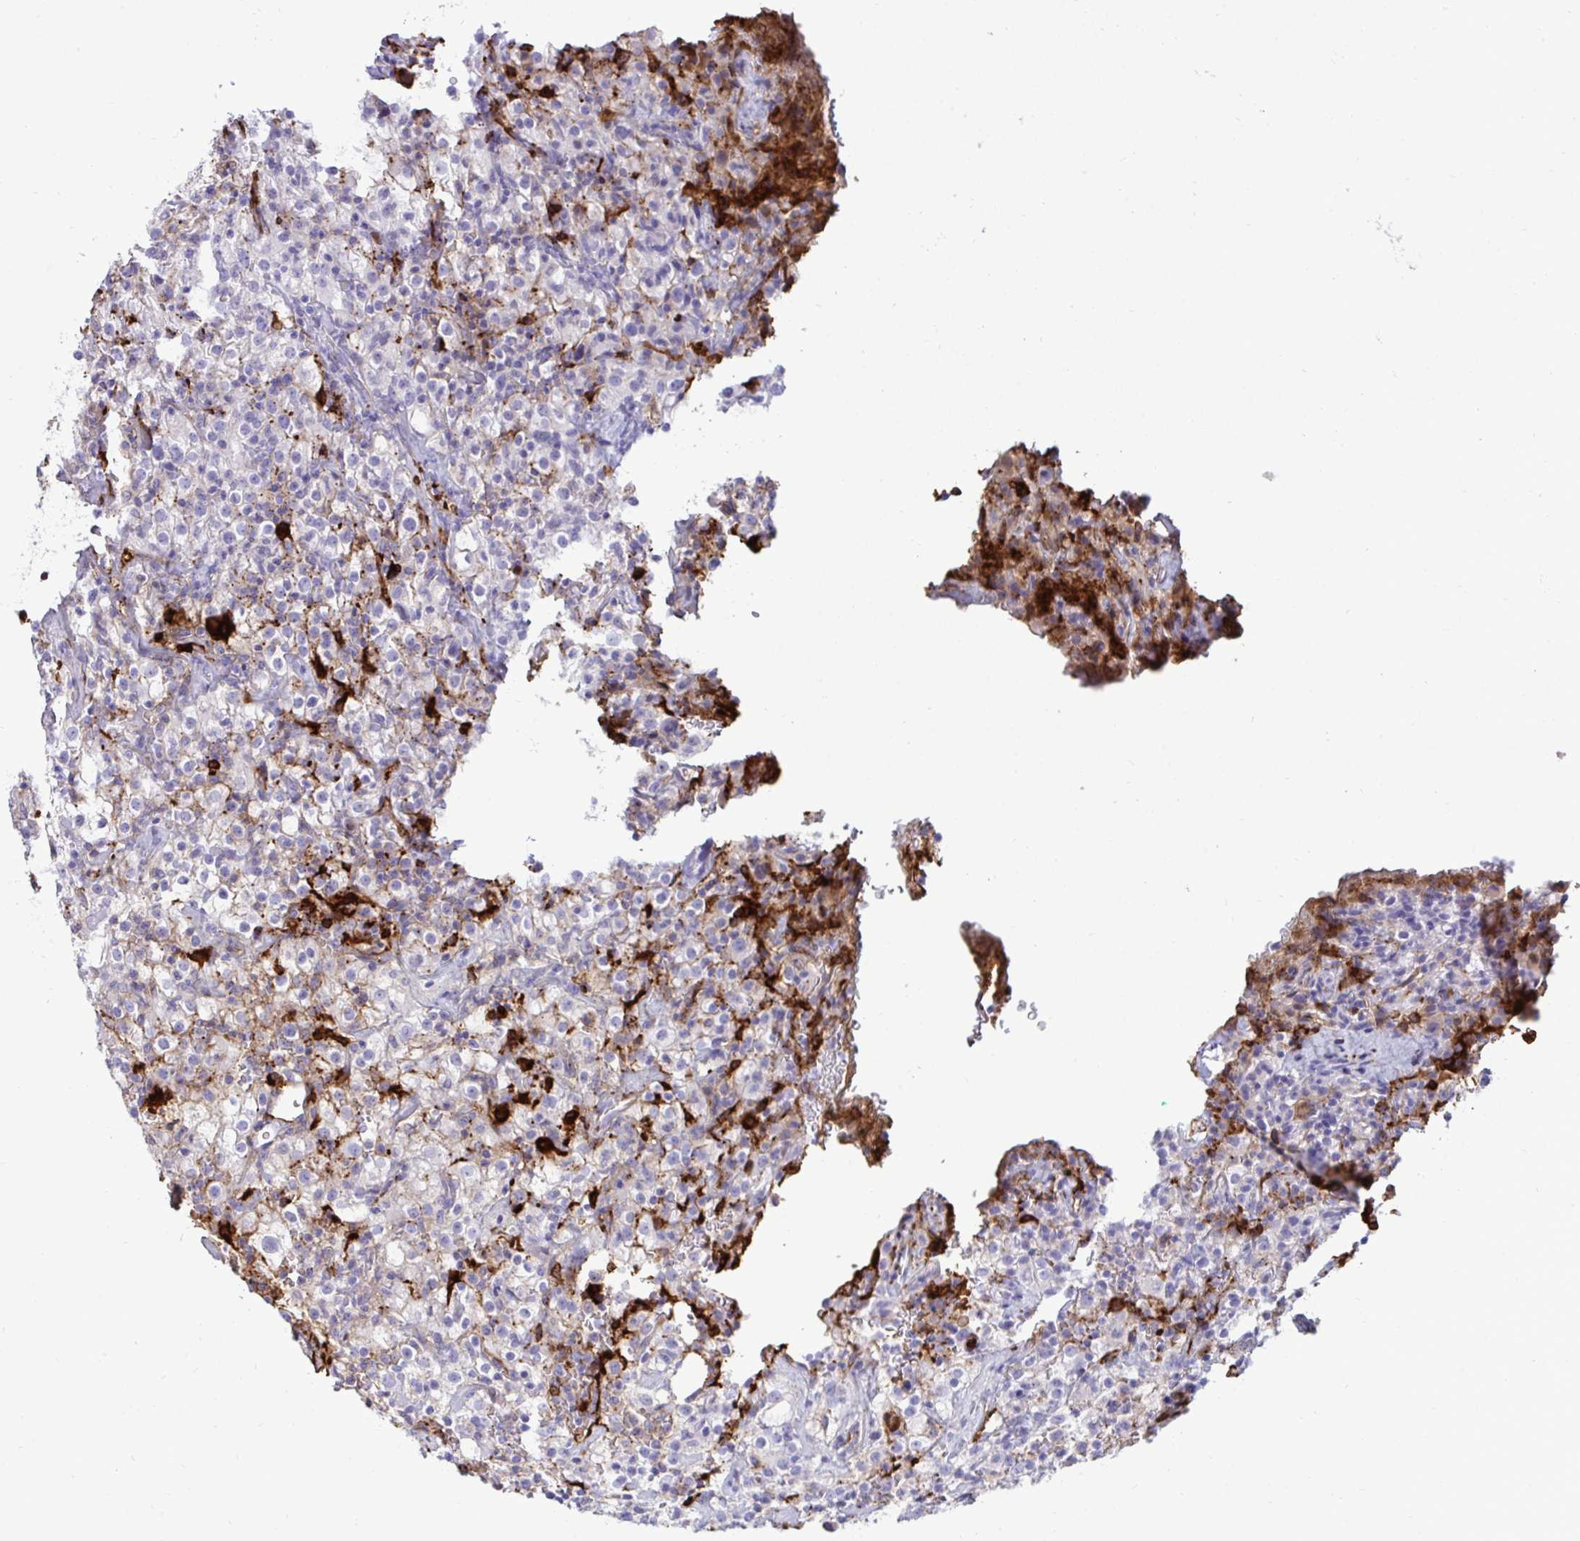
{"staining": {"intensity": "negative", "quantity": "none", "location": "none"}, "tissue": "renal cancer", "cell_type": "Tumor cells", "image_type": "cancer", "snomed": [{"axis": "morphology", "description": "Adenocarcinoma, NOS"}, {"axis": "topography", "description": "Kidney"}], "caption": "A micrograph of human renal cancer is negative for staining in tumor cells.", "gene": "F2", "patient": {"sex": "female", "age": 74}}